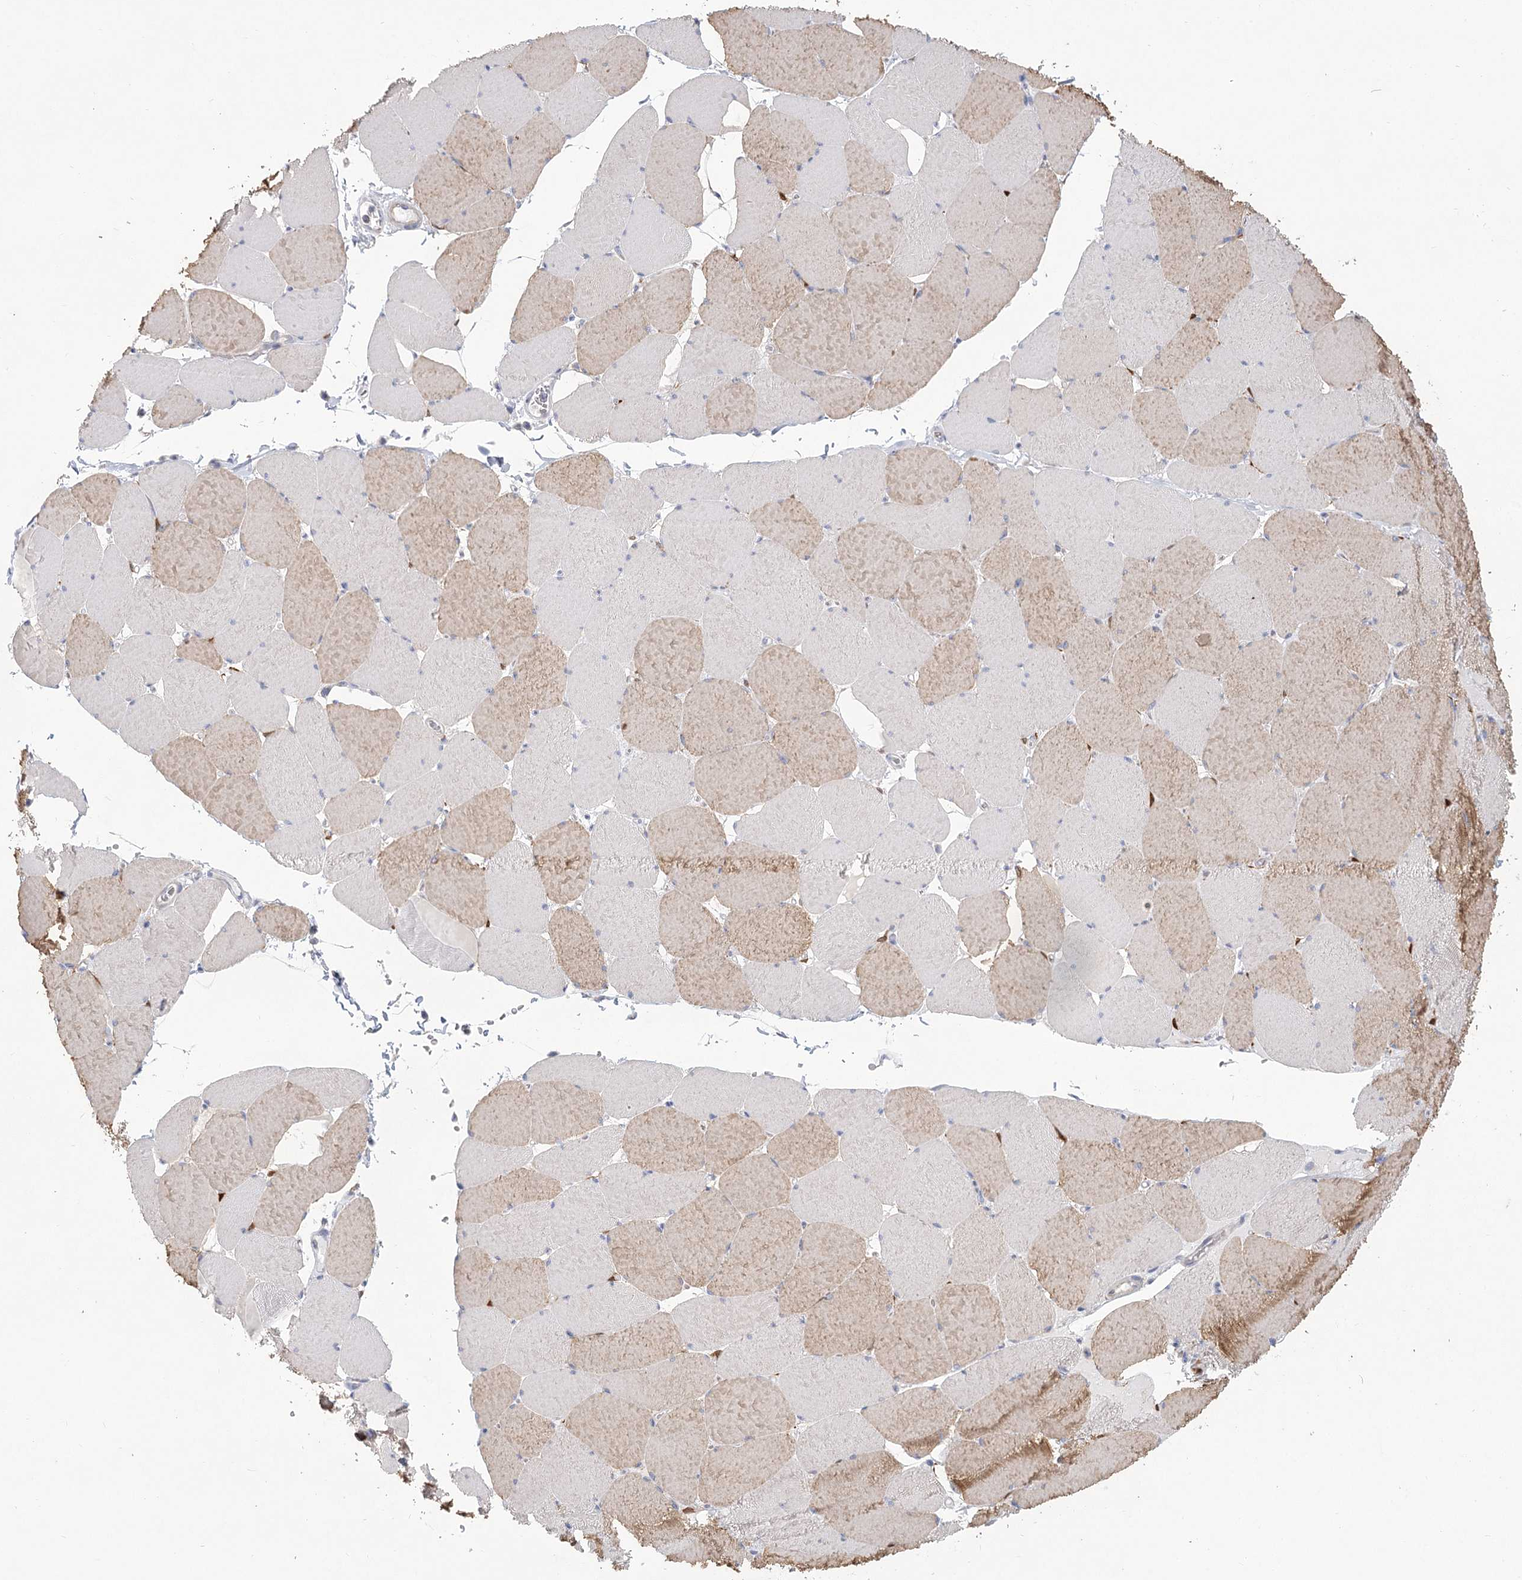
{"staining": {"intensity": "moderate", "quantity": "25%-75%", "location": "cytoplasmic/membranous"}, "tissue": "skeletal muscle", "cell_type": "Myocytes", "image_type": "normal", "snomed": [{"axis": "morphology", "description": "Normal tissue, NOS"}, {"axis": "topography", "description": "Skeletal muscle"}, {"axis": "topography", "description": "Head-Neck"}], "caption": "This is an image of immunohistochemistry staining of unremarkable skeletal muscle, which shows moderate expression in the cytoplasmic/membranous of myocytes.", "gene": "CNTLN", "patient": {"sex": "male", "age": 66}}